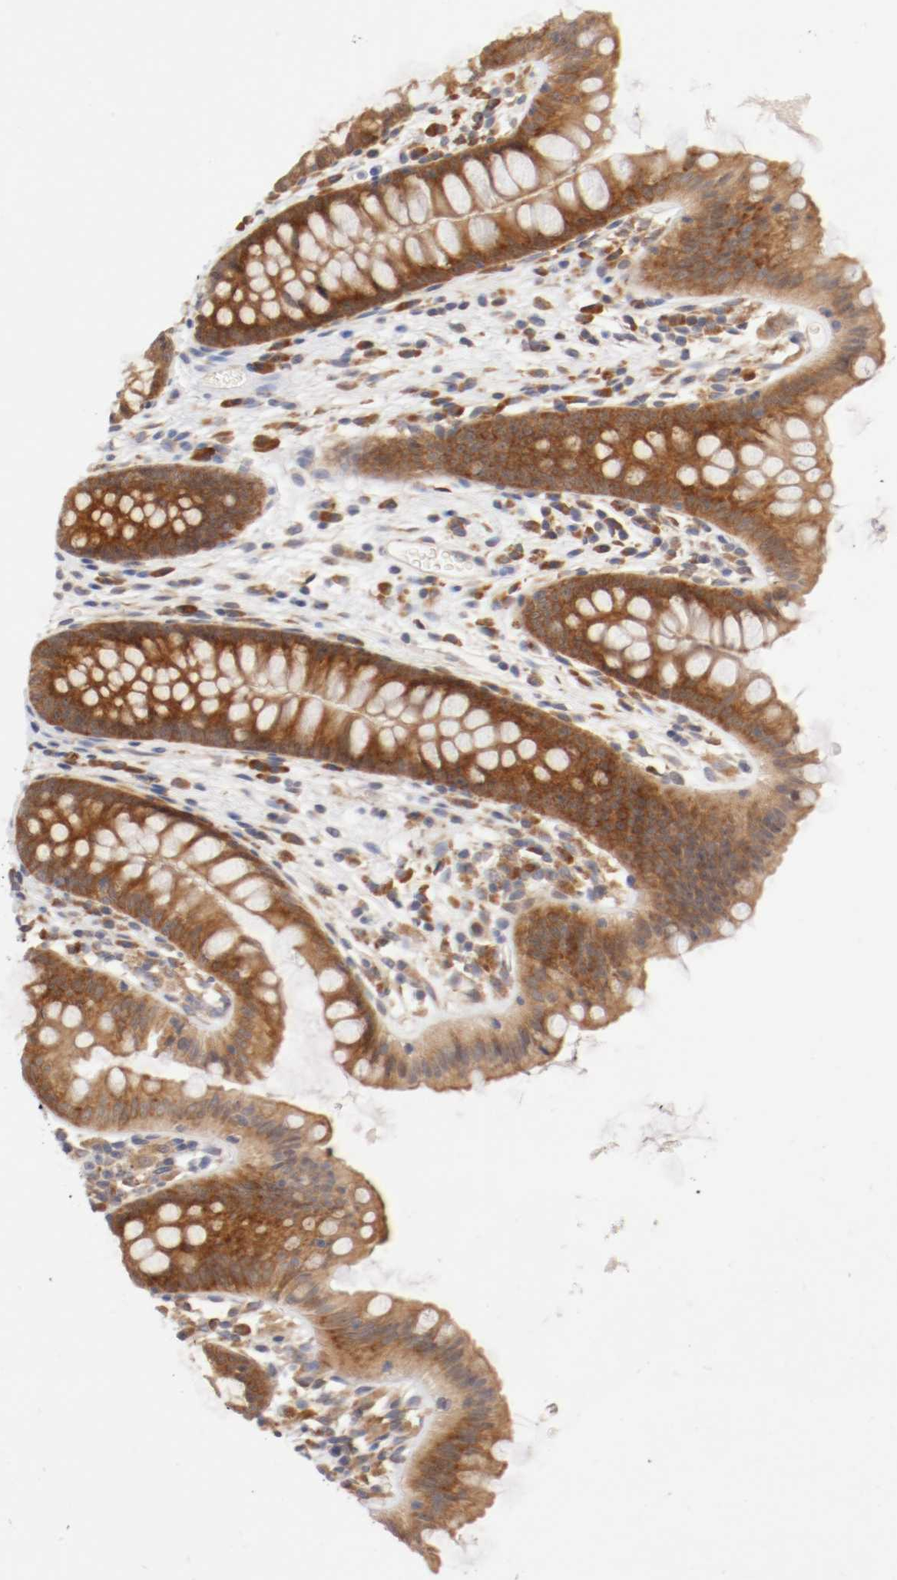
{"staining": {"intensity": "moderate", "quantity": ">75%", "location": "cytoplasmic/membranous"}, "tissue": "colon", "cell_type": "Endothelial cells", "image_type": "normal", "snomed": [{"axis": "morphology", "description": "Normal tissue, NOS"}, {"axis": "topography", "description": "Smooth muscle"}, {"axis": "topography", "description": "Colon"}], "caption": "Endothelial cells exhibit moderate cytoplasmic/membranous expression in approximately >75% of cells in unremarkable colon.", "gene": "FKBP3", "patient": {"sex": "male", "age": 67}}